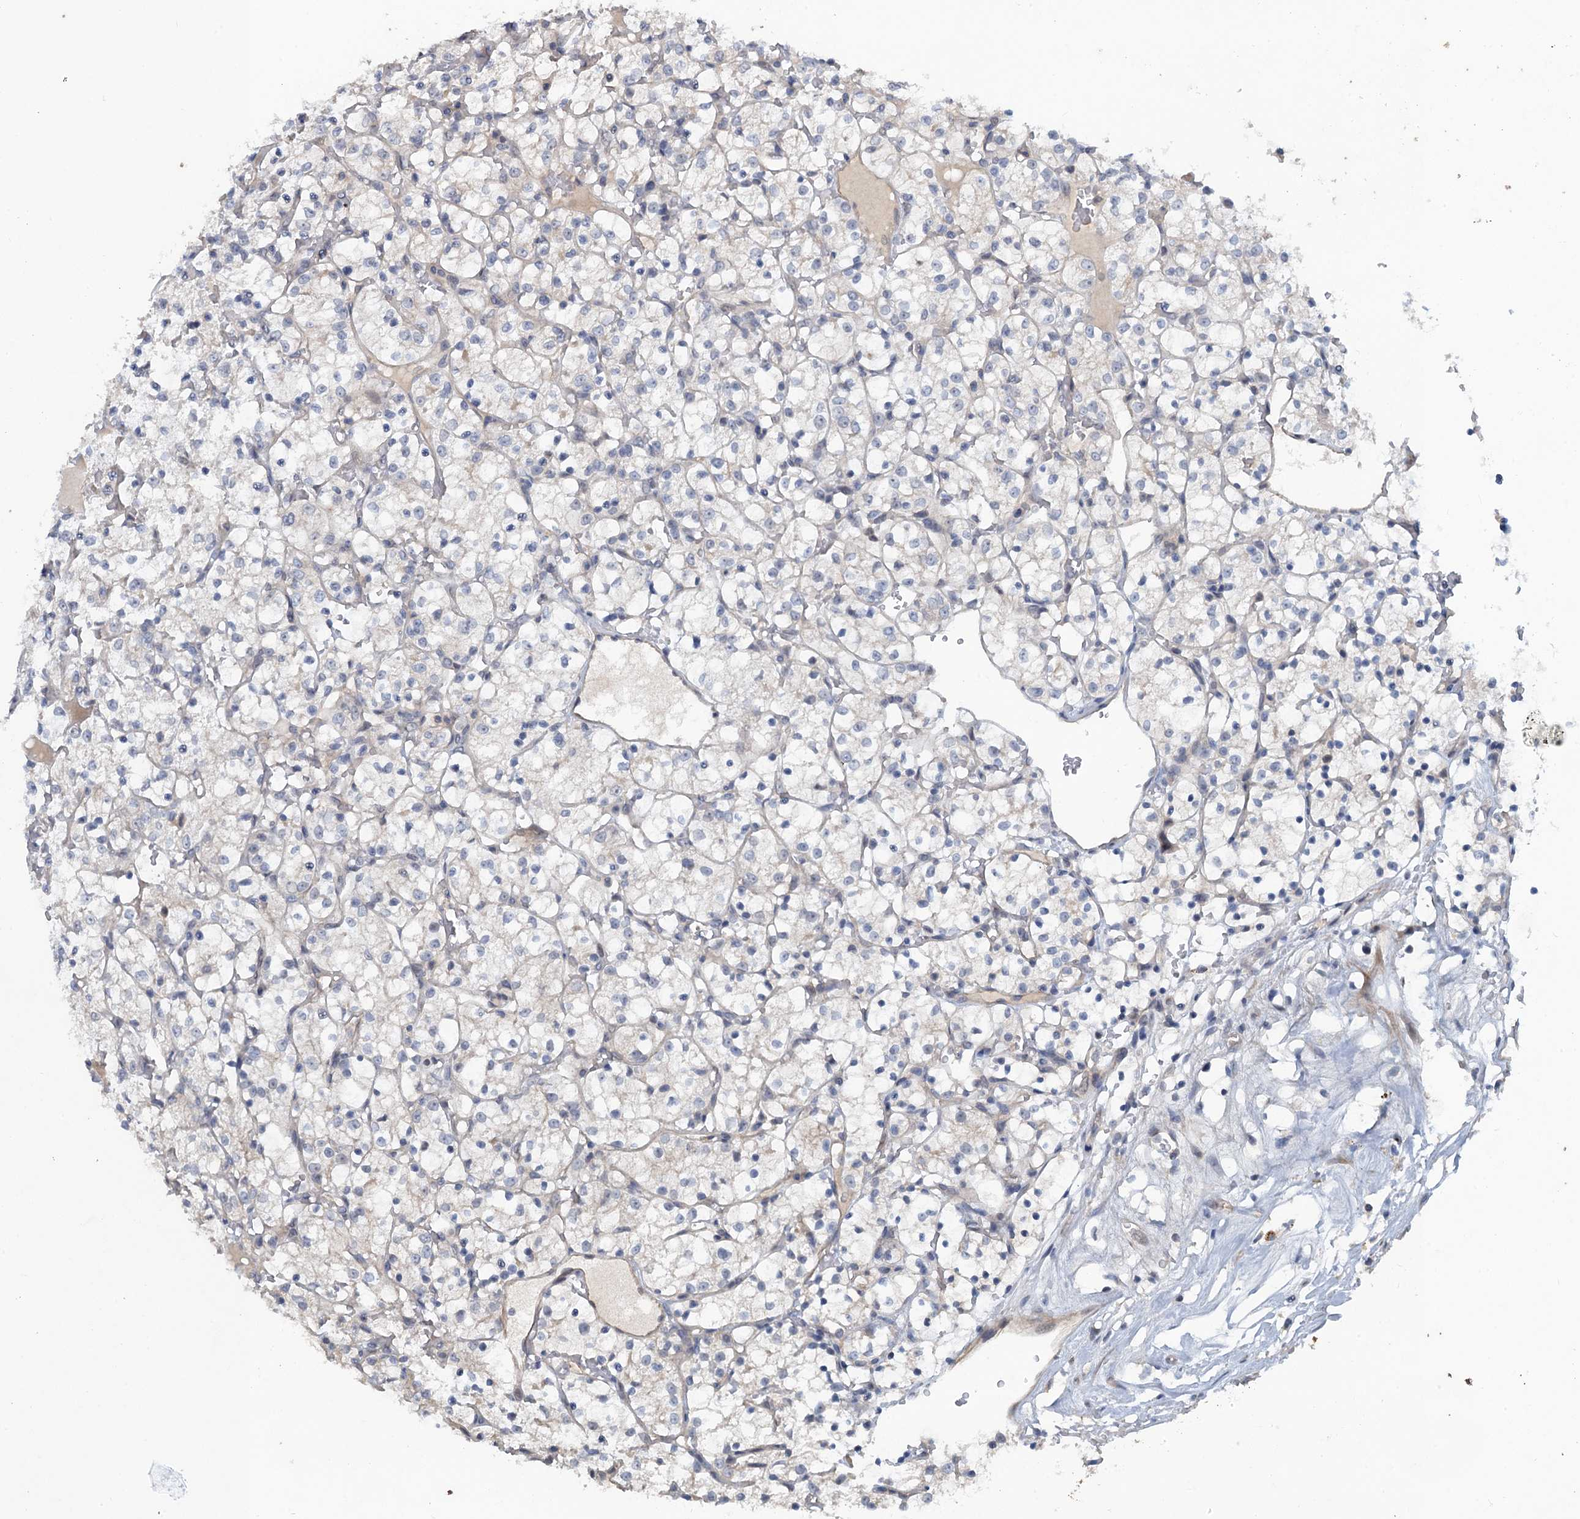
{"staining": {"intensity": "negative", "quantity": "none", "location": "none"}, "tissue": "renal cancer", "cell_type": "Tumor cells", "image_type": "cancer", "snomed": [{"axis": "morphology", "description": "Adenocarcinoma, NOS"}, {"axis": "topography", "description": "Kidney"}], "caption": "Adenocarcinoma (renal) was stained to show a protein in brown. There is no significant positivity in tumor cells.", "gene": "MYO16", "patient": {"sex": "female", "age": 69}}